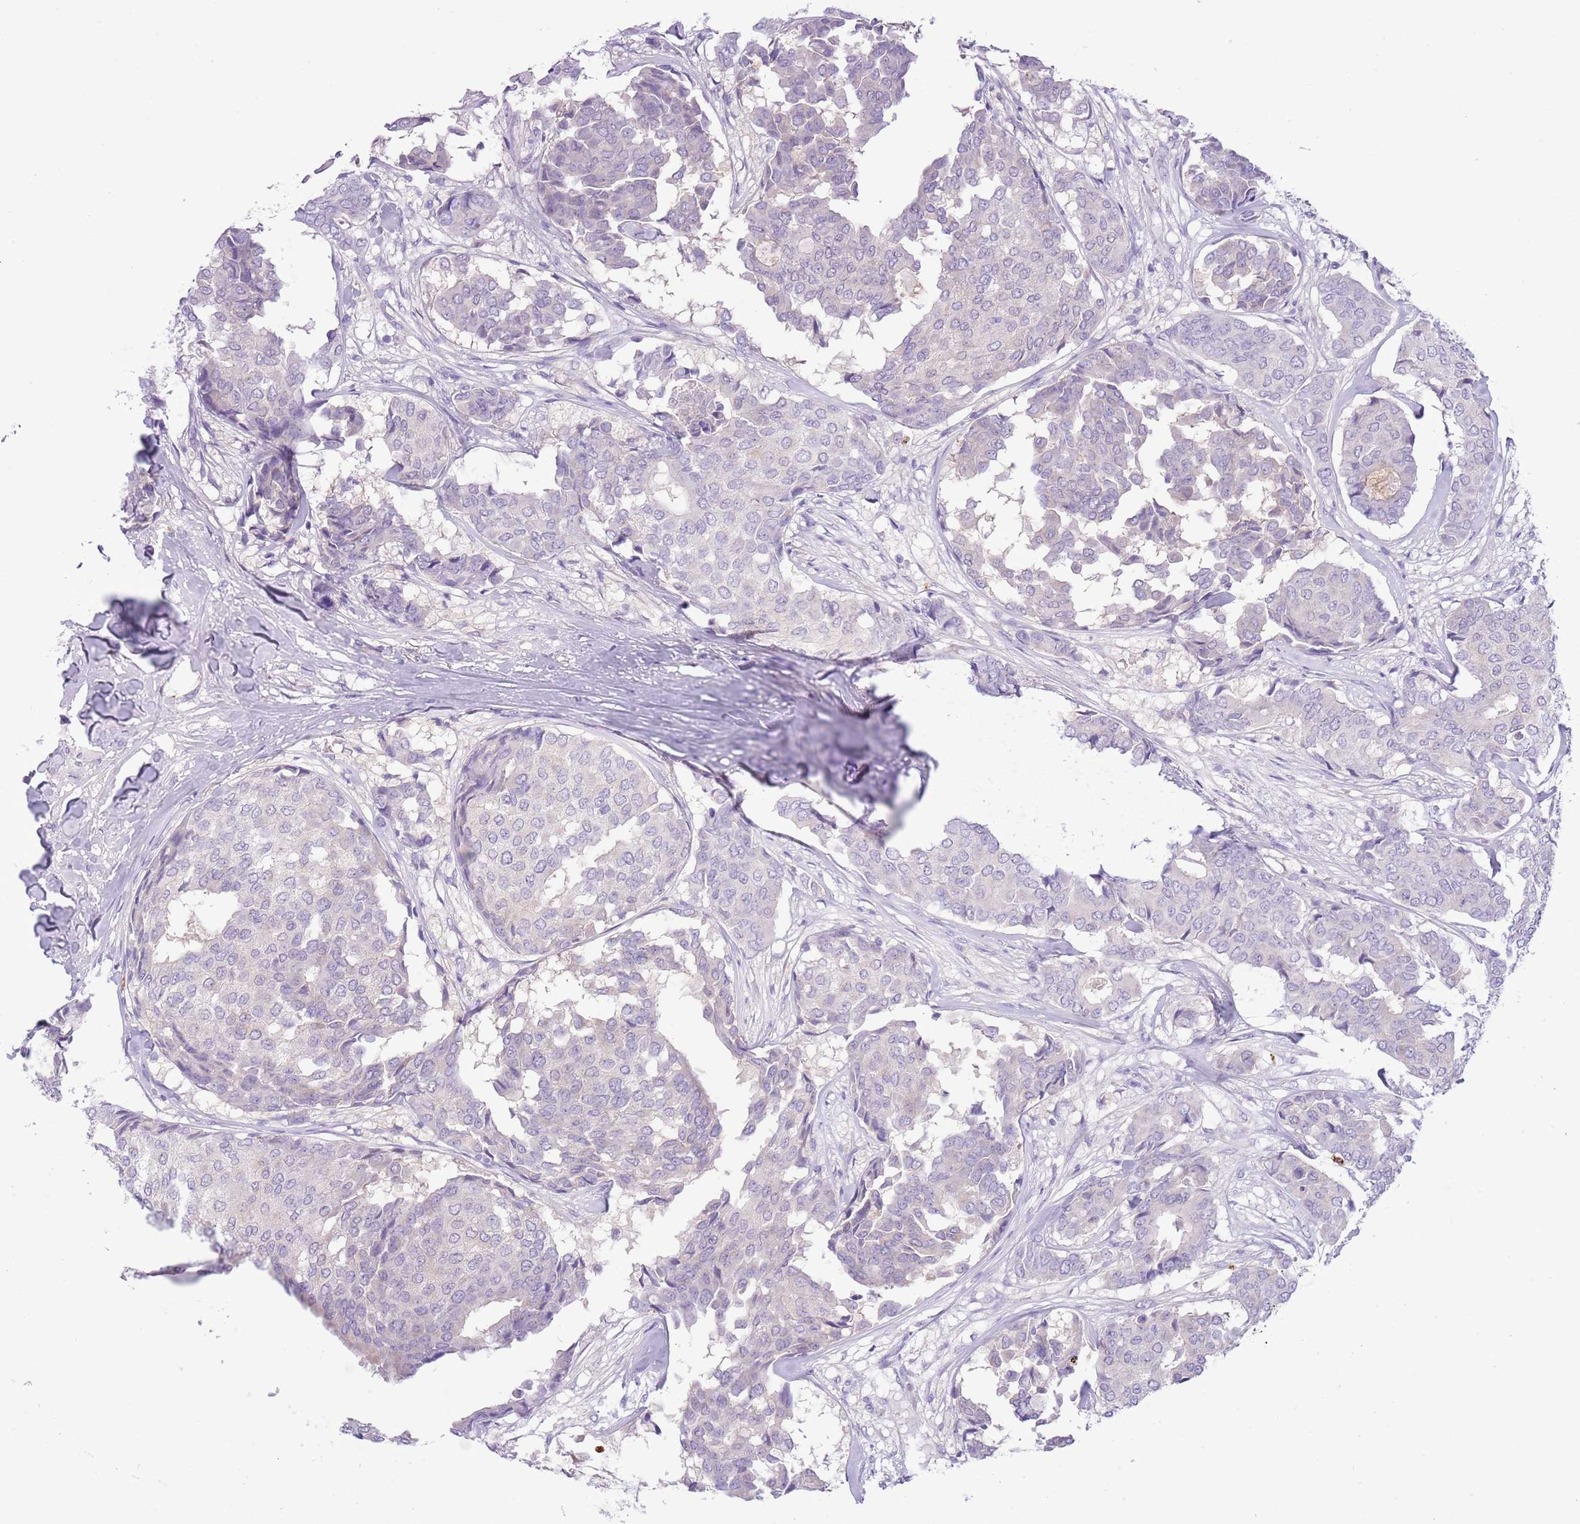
{"staining": {"intensity": "negative", "quantity": "none", "location": "none"}, "tissue": "breast cancer", "cell_type": "Tumor cells", "image_type": "cancer", "snomed": [{"axis": "morphology", "description": "Duct carcinoma"}, {"axis": "topography", "description": "Breast"}], "caption": "This is a photomicrograph of immunohistochemistry (IHC) staining of breast cancer (intraductal carcinoma), which shows no expression in tumor cells. Brightfield microscopy of immunohistochemistry stained with DAB (brown) and hematoxylin (blue), captured at high magnification.", "gene": "OR6M1", "patient": {"sex": "female", "age": 75}}